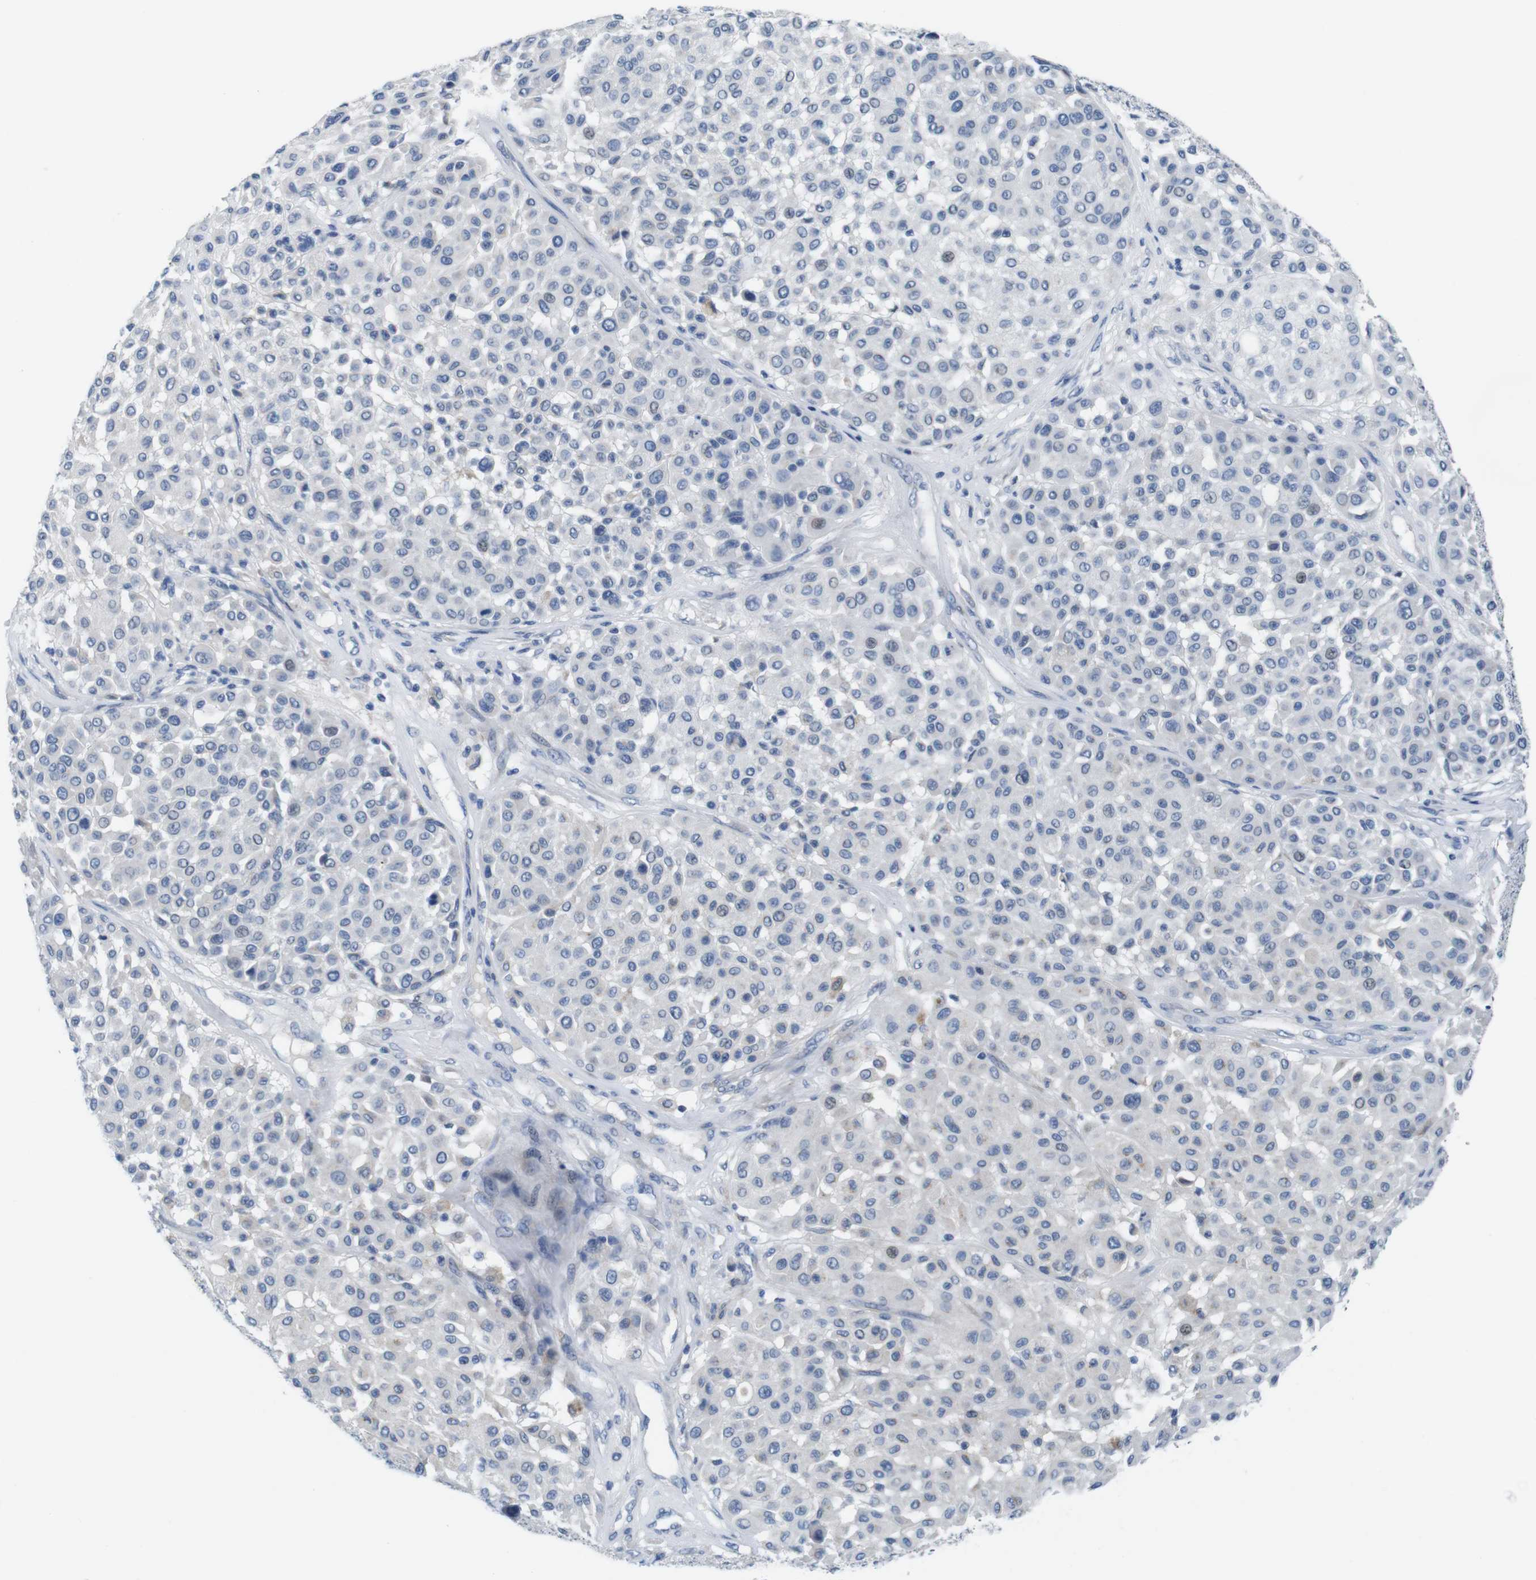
{"staining": {"intensity": "weak", "quantity": "<25%", "location": "cytoplasmic/membranous,nuclear"}, "tissue": "melanoma", "cell_type": "Tumor cells", "image_type": "cancer", "snomed": [{"axis": "morphology", "description": "Malignant melanoma, Metastatic site"}, {"axis": "topography", "description": "Soft tissue"}], "caption": "DAB (3,3'-diaminobenzidine) immunohistochemical staining of human malignant melanoma (metastatic site) exhibits no significant staining in tumor cells.", "gene": "GOLGA2", "patient": {"sex": "male", "age": 41}}